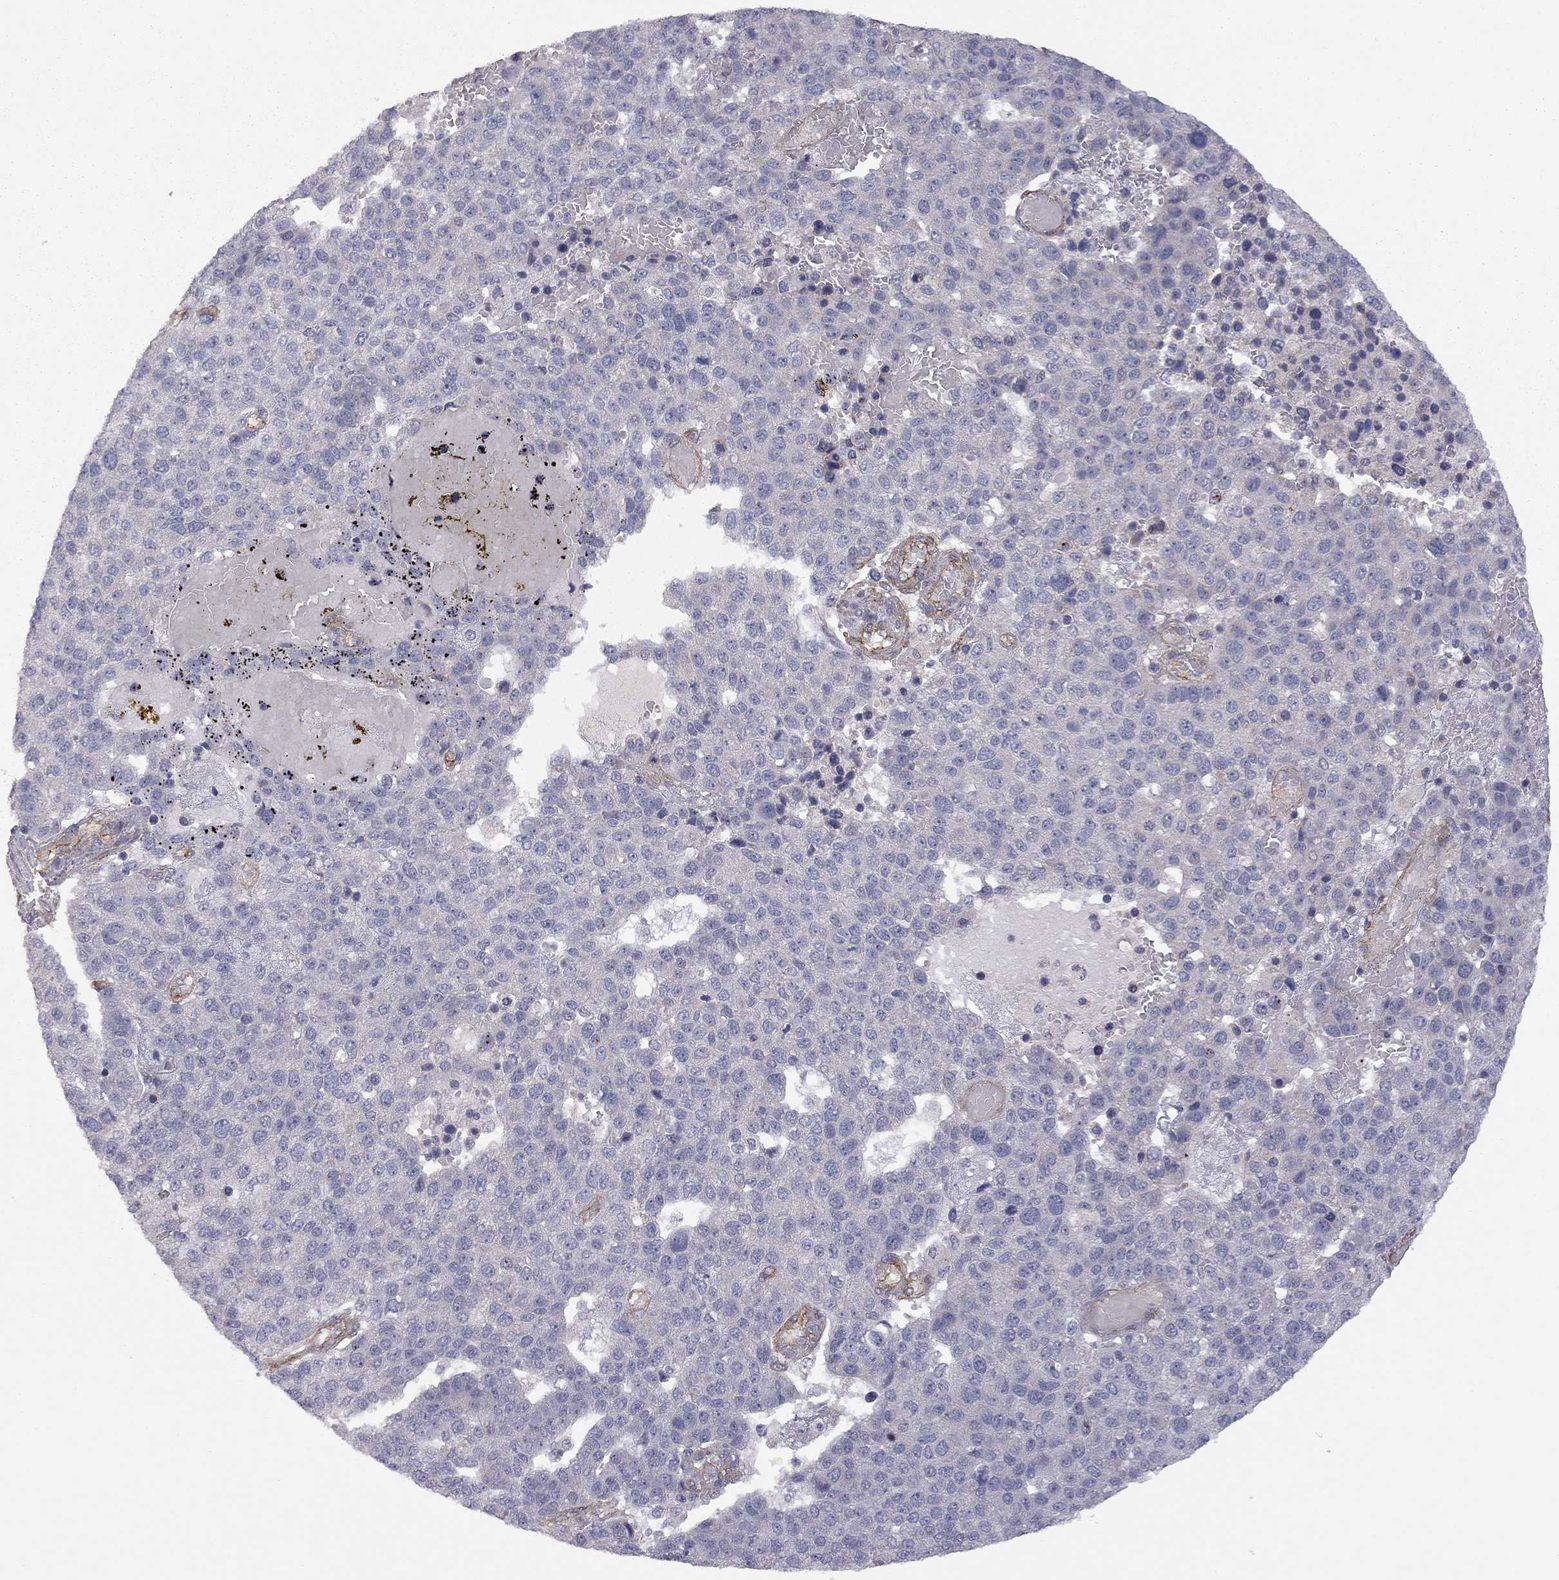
{"staining": {"intensity": "negative", "quantity": "none", "location": "none"}, "tissue": "pancreatic cancer", "cell_type": "Tumor cells", "image_type": "cancer", "snomed": [{"axis": "morphology", "description": "Adenocarcinoma, NOS"}, {"axis": "topography", "description": "Pancreas"}], "caption": "The micrograph displays no staining of tumor cells in pancreatic adenocarcinoma.", "gene": "EXOC3L2", "patient": {"sex": "female", "age": 61}}